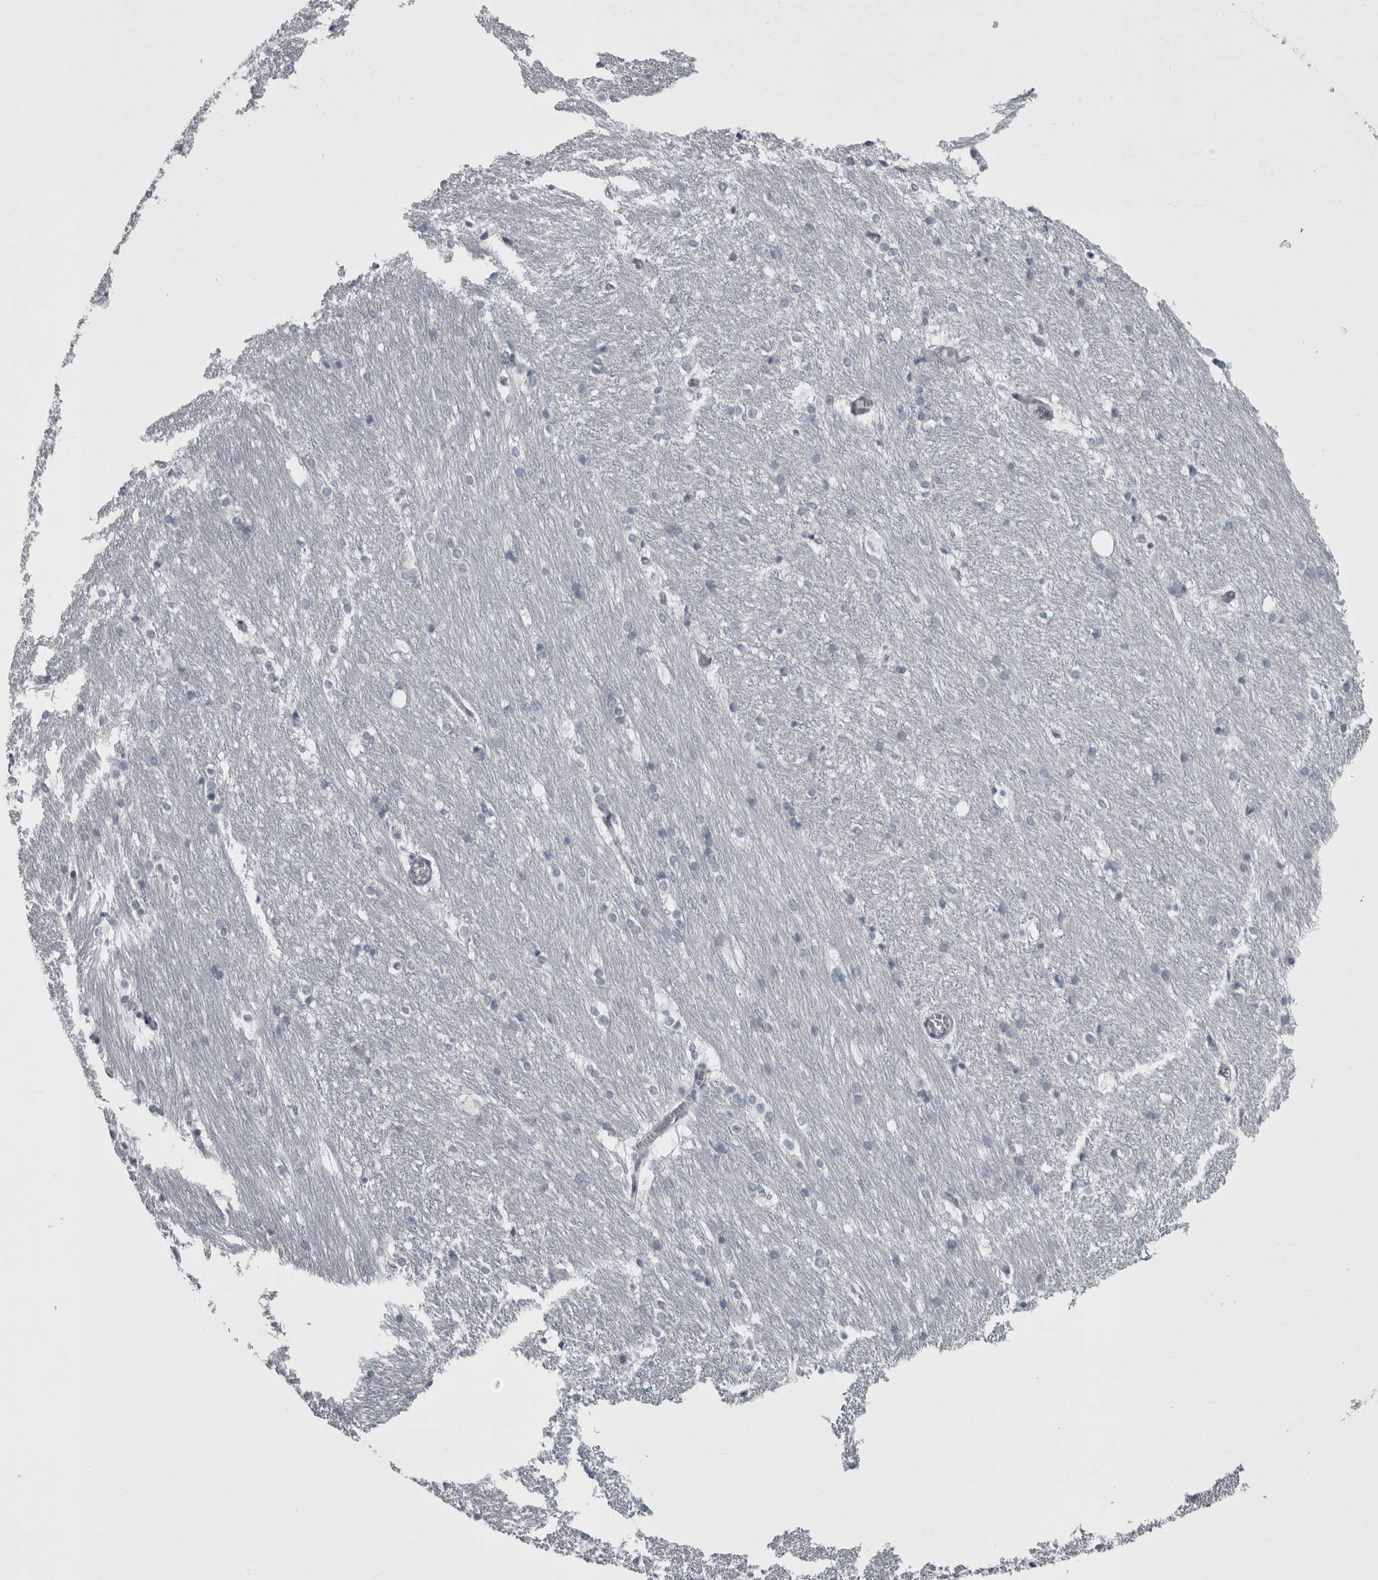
{"staining": {"intensity": "negative", "quantity": "none", "location": "none"}, "tissue": "caudate", "cell_type": "Glial cells", "image_type": "normal", "snomed": [{"axis": "morphology", "description": "Normal tissue, NOS"}, {"axis": "topography", "description": "Lateral ventricle wall"}], "caption": "Immunohistochemistry image of normal caudate stained for a protein (brown), which reveals no staining in glial cells. Brightfield microscopy of immunohistochemistry (IHC) stained with DAB (3,3'-diaminobenzidine) (brown) and hematoxylin (blue), captured at high magnification.", "gene": "PRRC2C", "patient": {"sex": "female", "age": 19}}